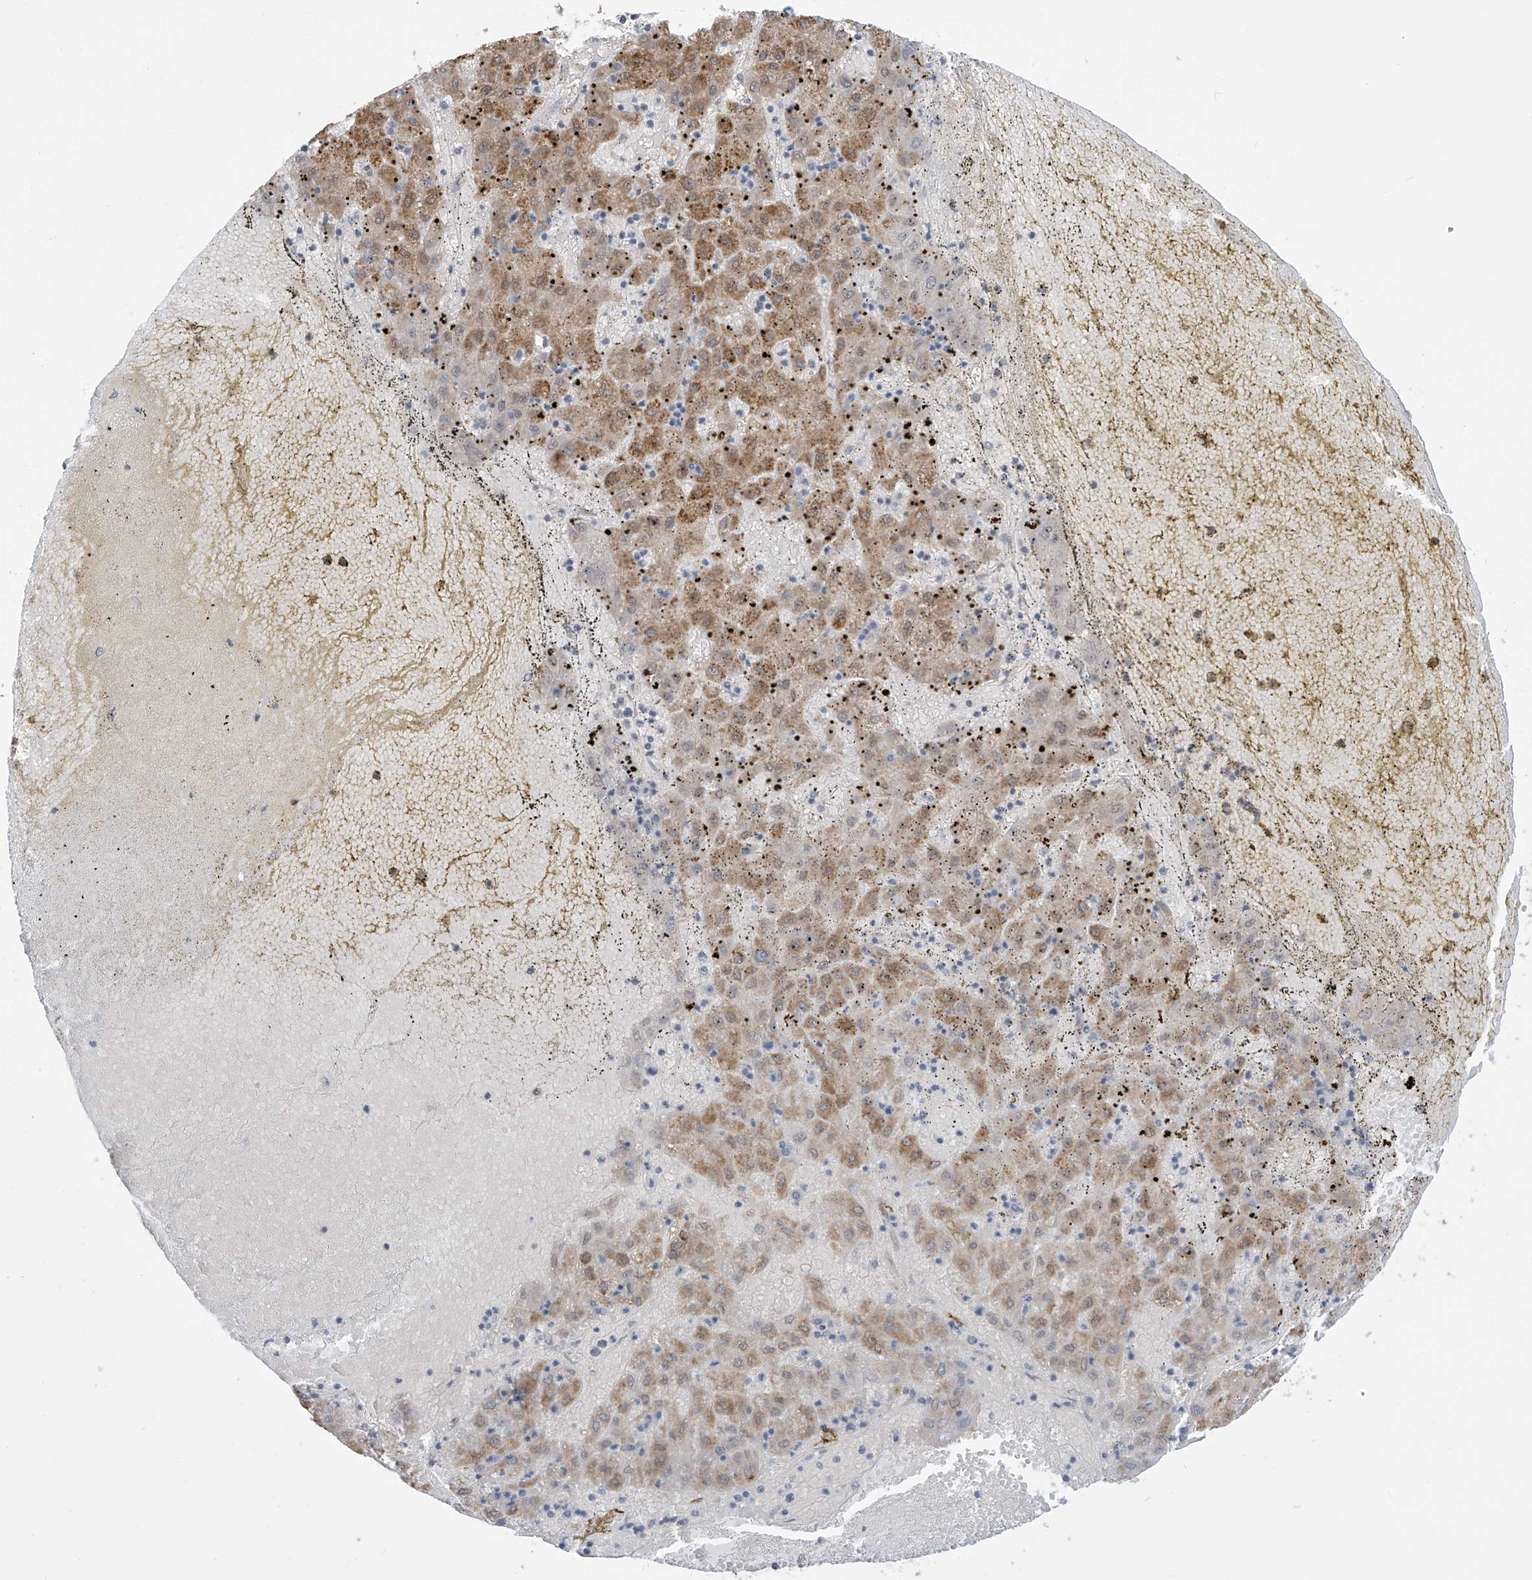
{"staining": {"intensity": "moderate", "quantity": ">75%", "location": "cytoplasmic/membranous,nuclear"}, "tissue": "liver cancer", "cell_type": "Tumor cells", "image_type": "cancer", "snomed": [{"axis": "morphology", "description": "Carcinoma, Hepatocellular, NOS"}, {"axis": "topography", "description": "Liver"}], "caption": "Protein analysis of hepatocellular carcinoma (liver) tissue demonstrates moderate cytoplasmic/membranous and nuclear positivity in approximately >75% of tumor cells. The protein of interest is stained brown, and the nuclei are stained in blue (DAB IHC with brightfield microscopy, high magnification).", "gene": "KIAA1522", "patient": {"sex": "male", "age": 72}}